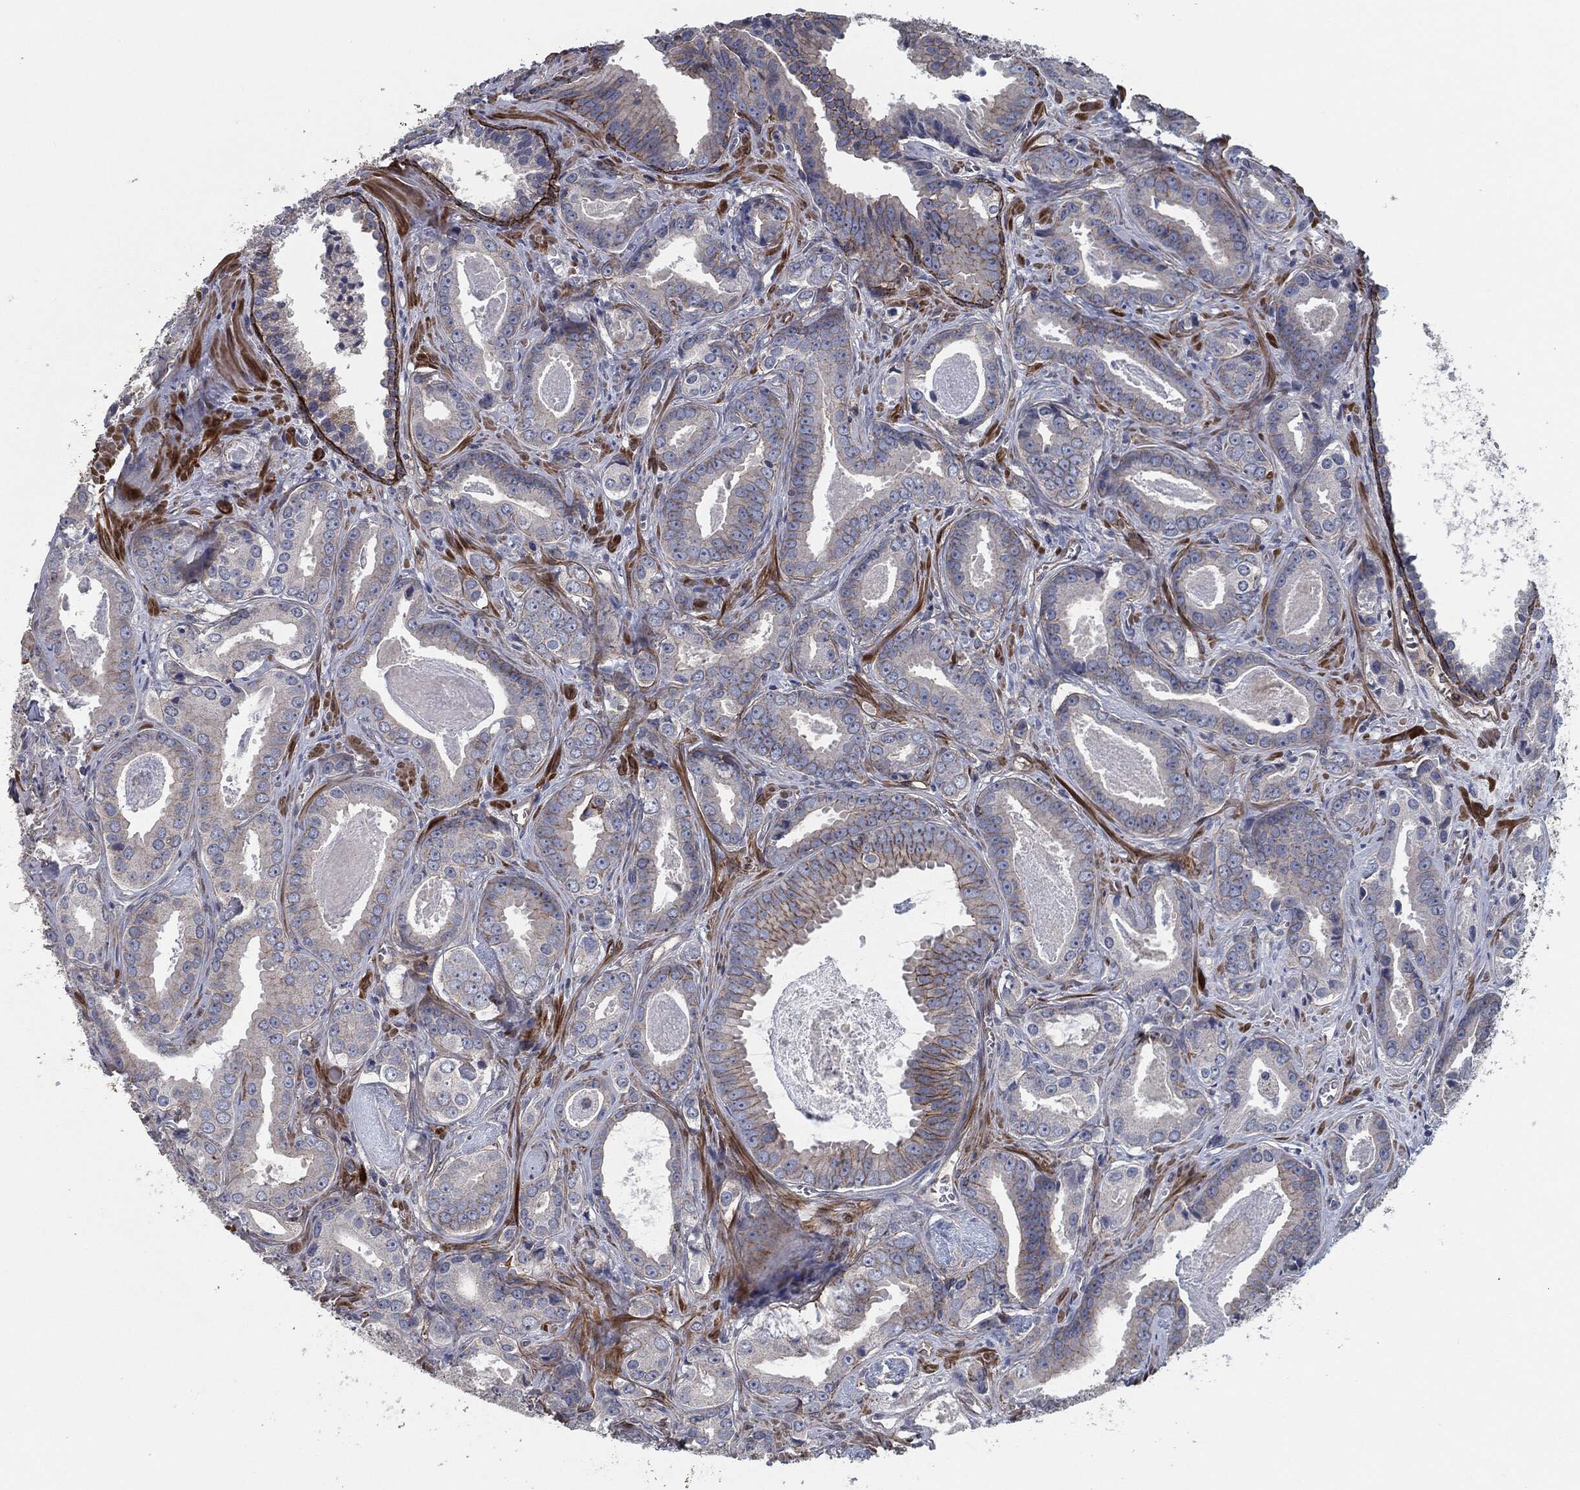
{"staining": {"intensity": "strong", "quantity": "<25%", "location": "cytoplasmic/membranous"}, "tissue": "prostate cancer", "cell_type": "Tumor cells", "image_type": "cancer", "snomed": [{"axis": "morphology", "description": "Adenocarcinoma, NOS"}, {"axis": "topography", "description": "Prostate"}], "caption": "A brown stain highlights strong cytoplasmic/membranous expression of a protein in human prostate cancer tumor cells. (Stains: DAB in brown, nuclei in blue, Microscopy: brightfield microscopy at high magnification).", "gene": "SVIL", "patient": {"sex": "male", "age": 61}}